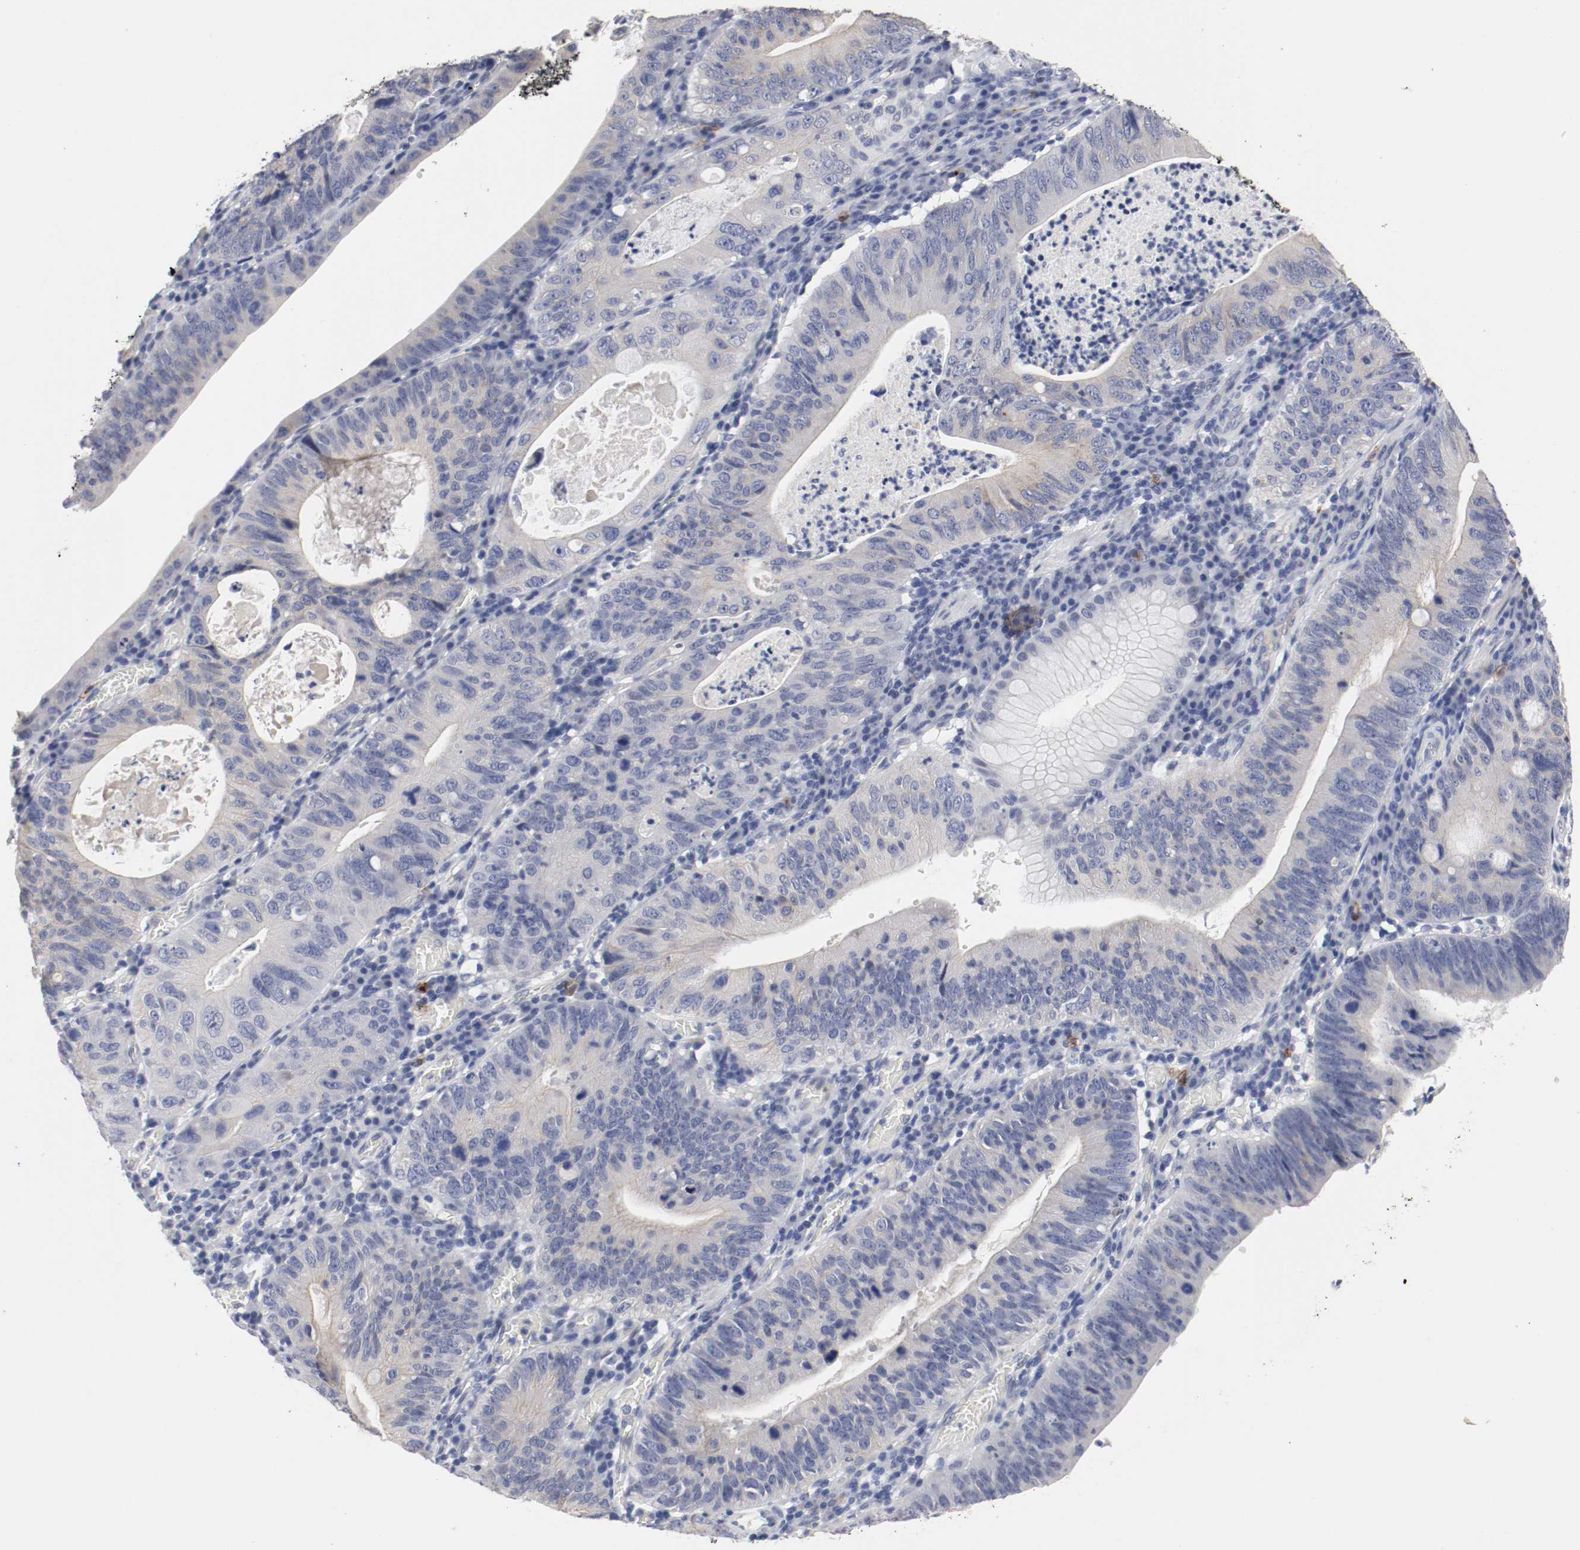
{"staining": {"intensity": "weak", "quantity": "<25%", "location": "cytoplasmic/membranous"}, "tissue": "stomach cancer", "cell_type": "Tumor cells", "image_type": "cancer", "snomed": [{"axis": "morphology", "description": "Adenocarcinoma, NOS"}, {"axis": "topography", "description": "Stomach"}], "caption": "Immunohistochemistry image of neoplastic tissue: stomach cancer stained with DAB shows no significant protein positivity in tumor cells.", "gene": "KIT", "patient": {"sex": "male", "age": 59}}